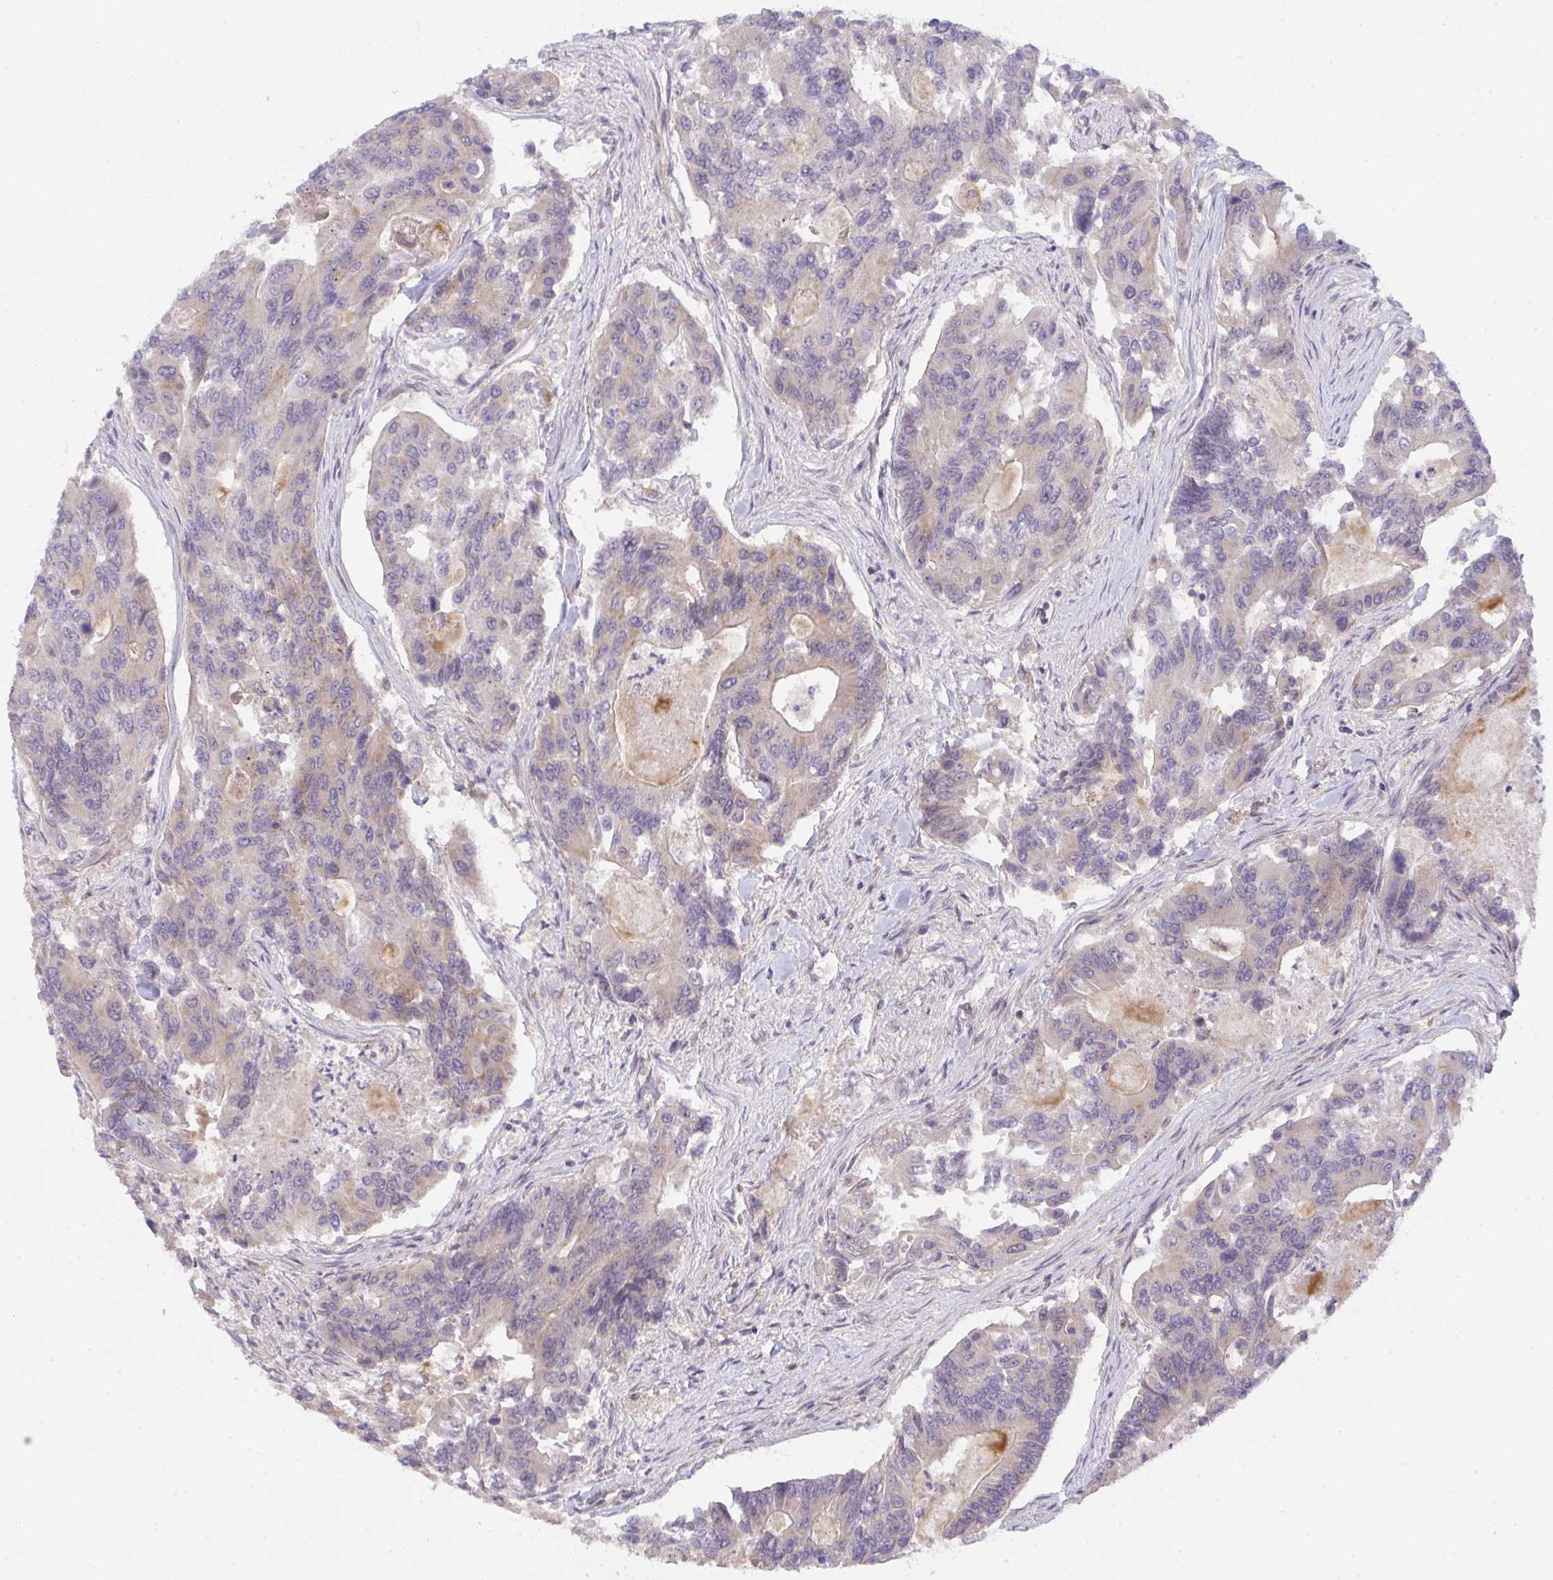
{"staining": {"intensity": "negative", "quantity": "none", "location": "none"}, "tissue": "colorectal cancer", "cell_type": "Tumor cells", "image_type": "cancer", "snomed": [{"axis": "morphology", "description": "Adenocarcinoma, NOS"}, {"axis": "topography", "description": "Colon"}], "caption": "Tumor cells are negative for protein expression in human colorectal cancer.", "gene": "SLC9A6", "patient": {"sex": "female", "age": 67}}